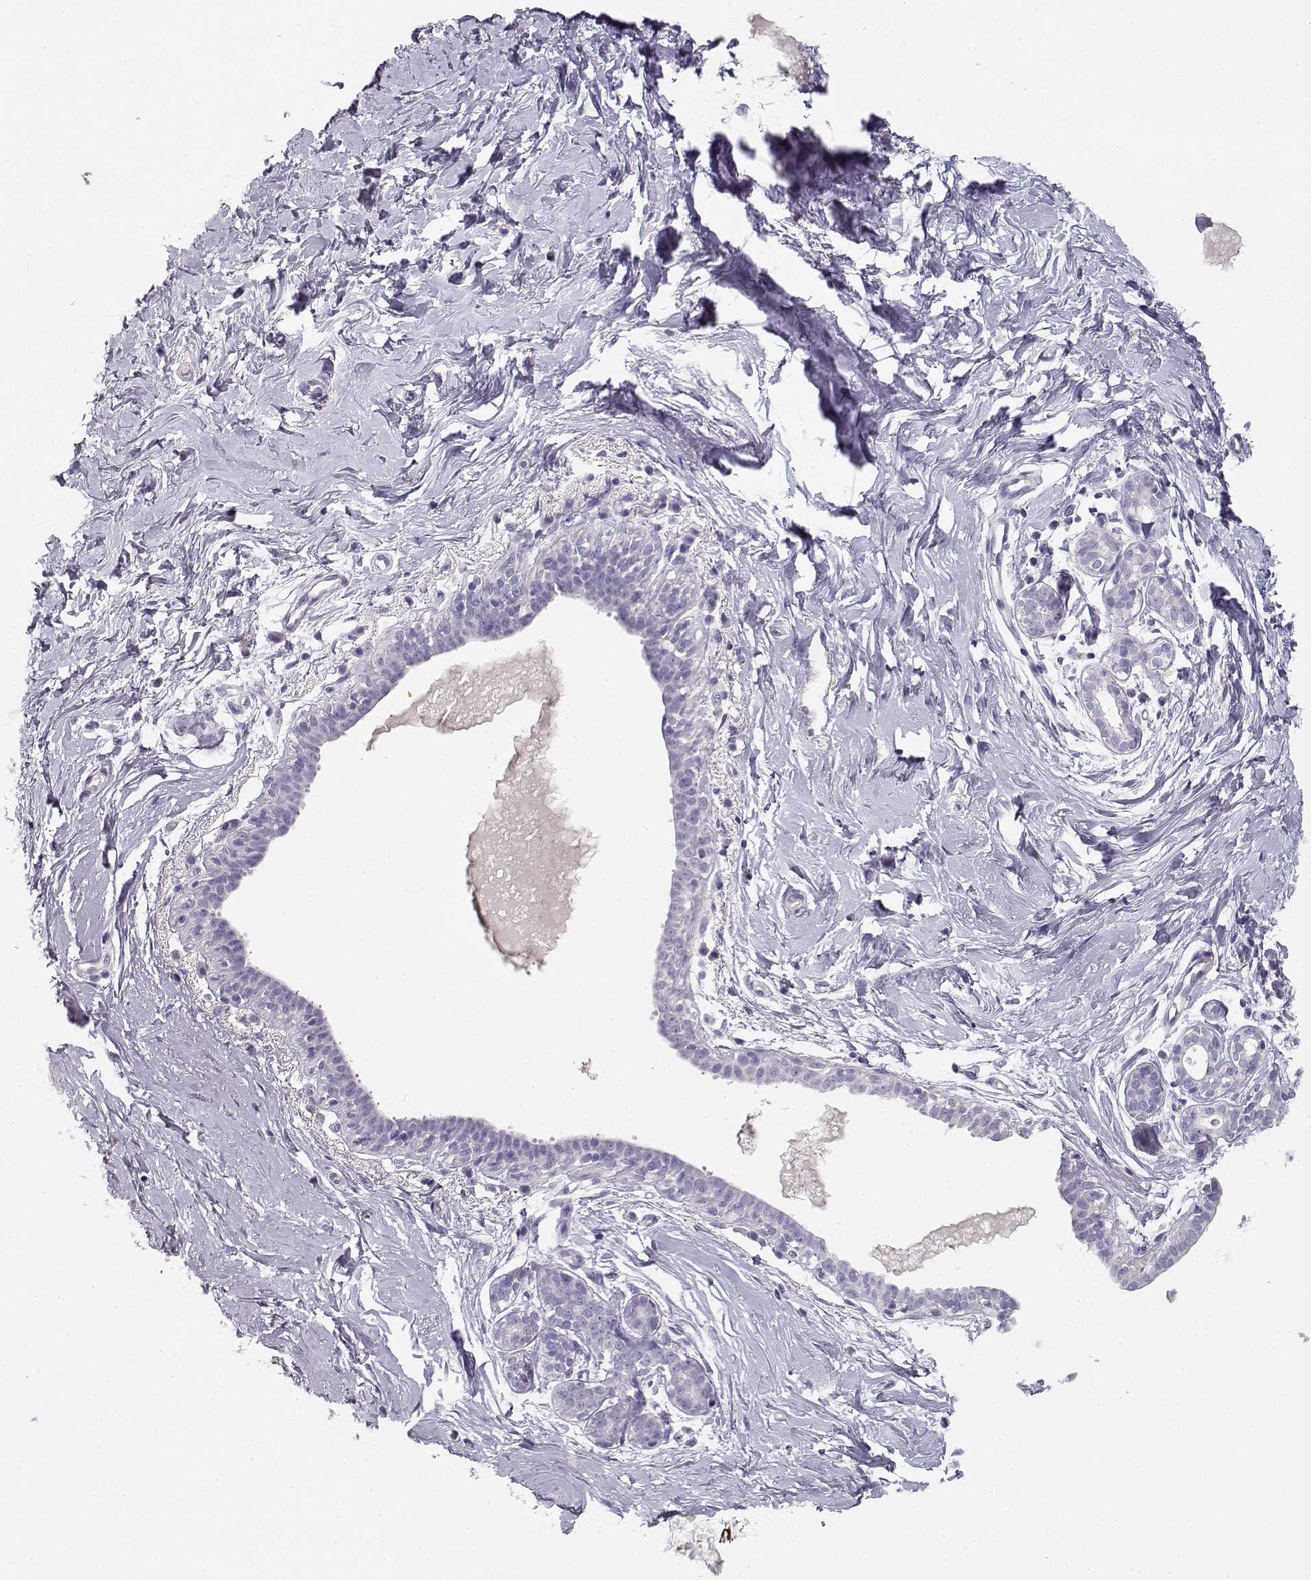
{"staining": {"intensity": "negative", "quantity": "none", "location": "none"}, "tissue": "breast", "cell_type": "Adipocytes", "image_type": "normal", "snomed": [{"axis": "morphology", "description": "Normal tissue, NOS"}, {"axis": "topography", "description": "Breast"}], "caption": "A histopathology image of human breast is negative for staining in adipocytes.", "gene": "NUTM1", "patient": {"sex": "female", "age": 37}}